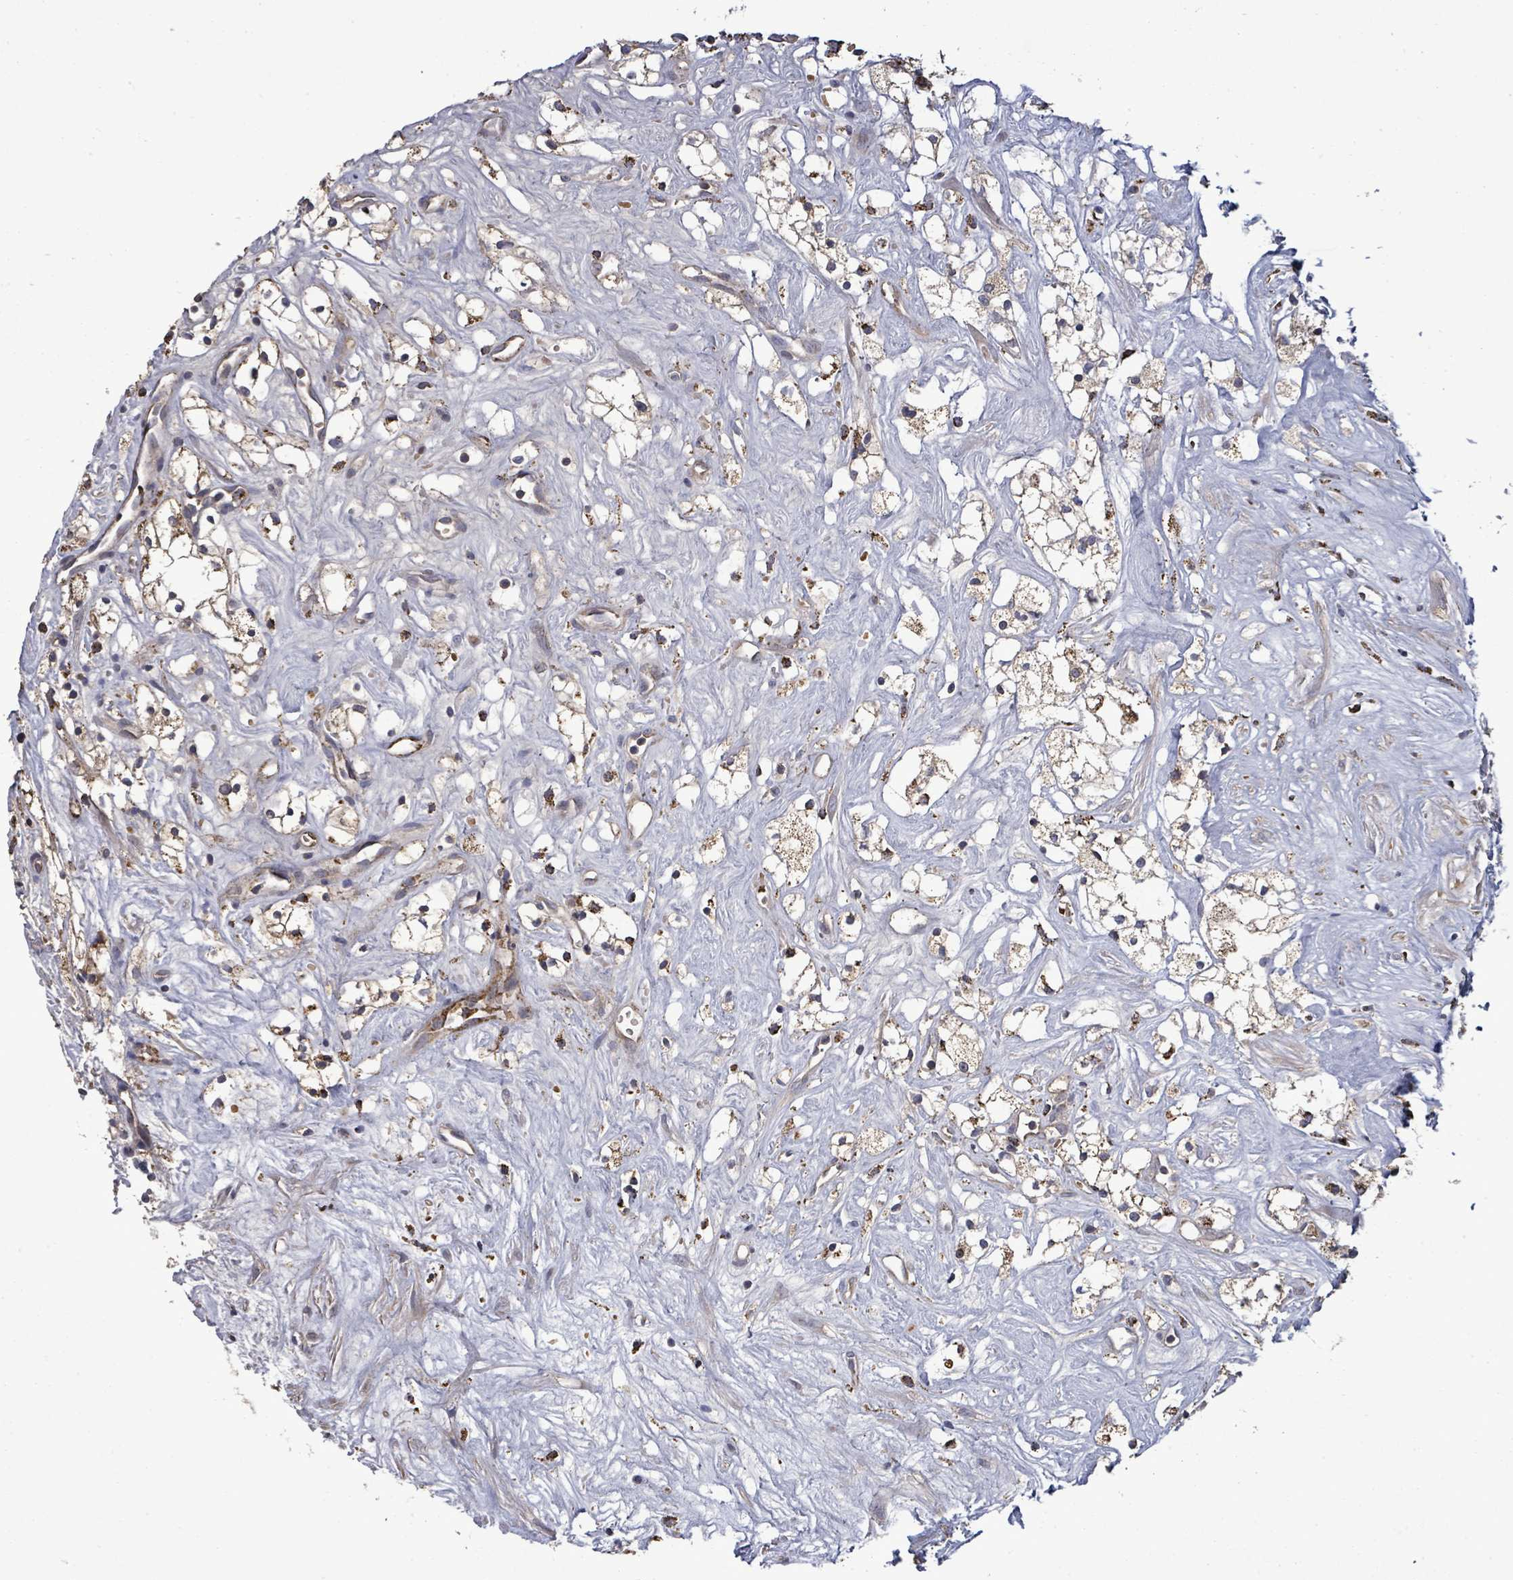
{"staining": {"intensity": "moderate", "quantity": "25%-75%", "location": "cytoplasmic/membranous"}, "tissue": "renal cancer", "cell_type": "Tumor cells", "image_type": "cancer", "snomed": [{"axis": "morphology", "description": "Adenocarcinoma, NOS"}, {"axis": "topography", "description": "Kidney"}], "caption": "Brown immunohistochemical staining in human adenocarcinoma (renal) shows moderate cytoplasmic/membranous expression in about 25%-75% of tumor cells. Using DAB (3,3'-diaminobenzidine) (brown) and hematoxylin (blue) stains, captured at high magnification using brightfield microscopy.", "gene": "MTMR12", "patient": {"sex": "male", "age": 59}}